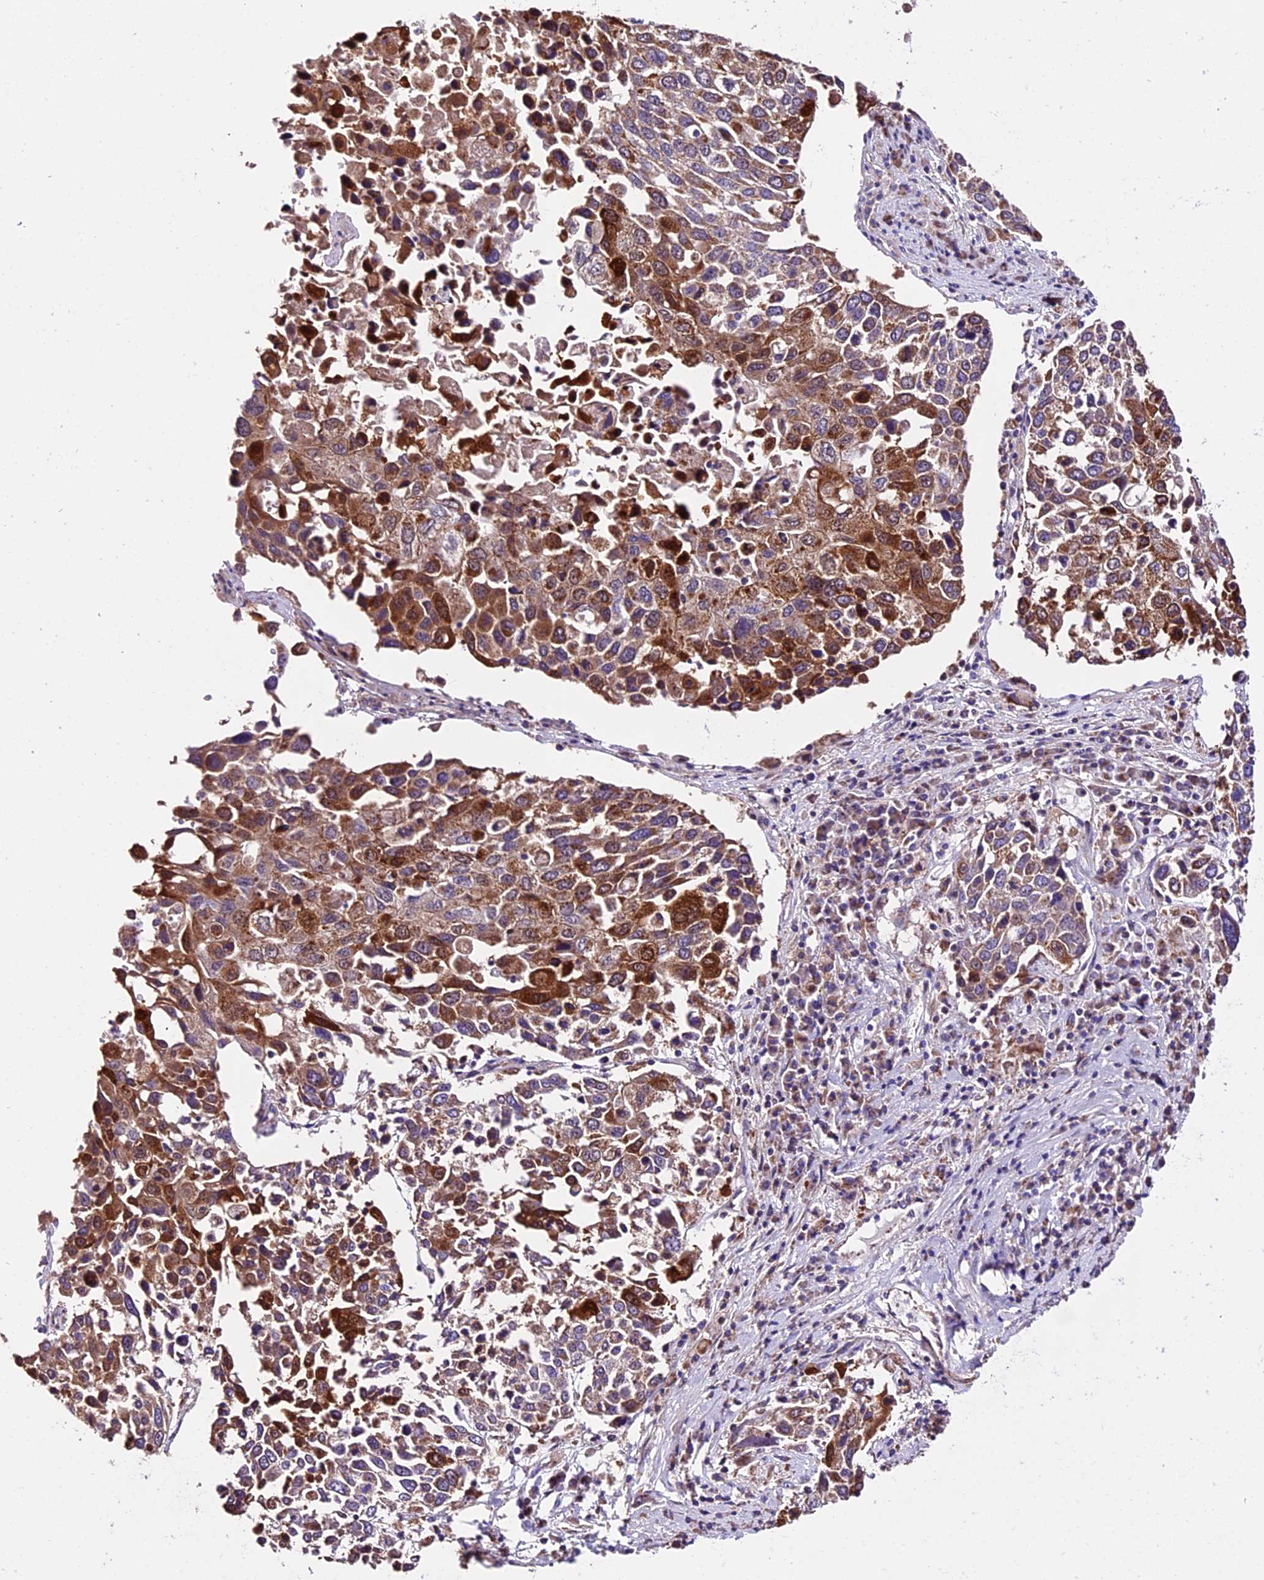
{"staining": {"intensity": "moderate", "quantity": "25%-75%", "location": "cytoplasmic/membranous"}, "tissue": "lung cancer", "cell_type": "Tumor cells", "image_type": "cancer", "snomed": [{"axis": "morphology", "description": "Squamous cell carcinoma, NOS"}, {"axis": "topography", "description": "Lung"}], "caption": "Brown immunohistochemical staining in human lung cancer (squamous cell carcinoma) reveals moderate cytoplasmic/membranous positivity in about 25%-75% of tumor cells.", "gene": "DDX28", "patient": {"sex": "male", "age": 65}}